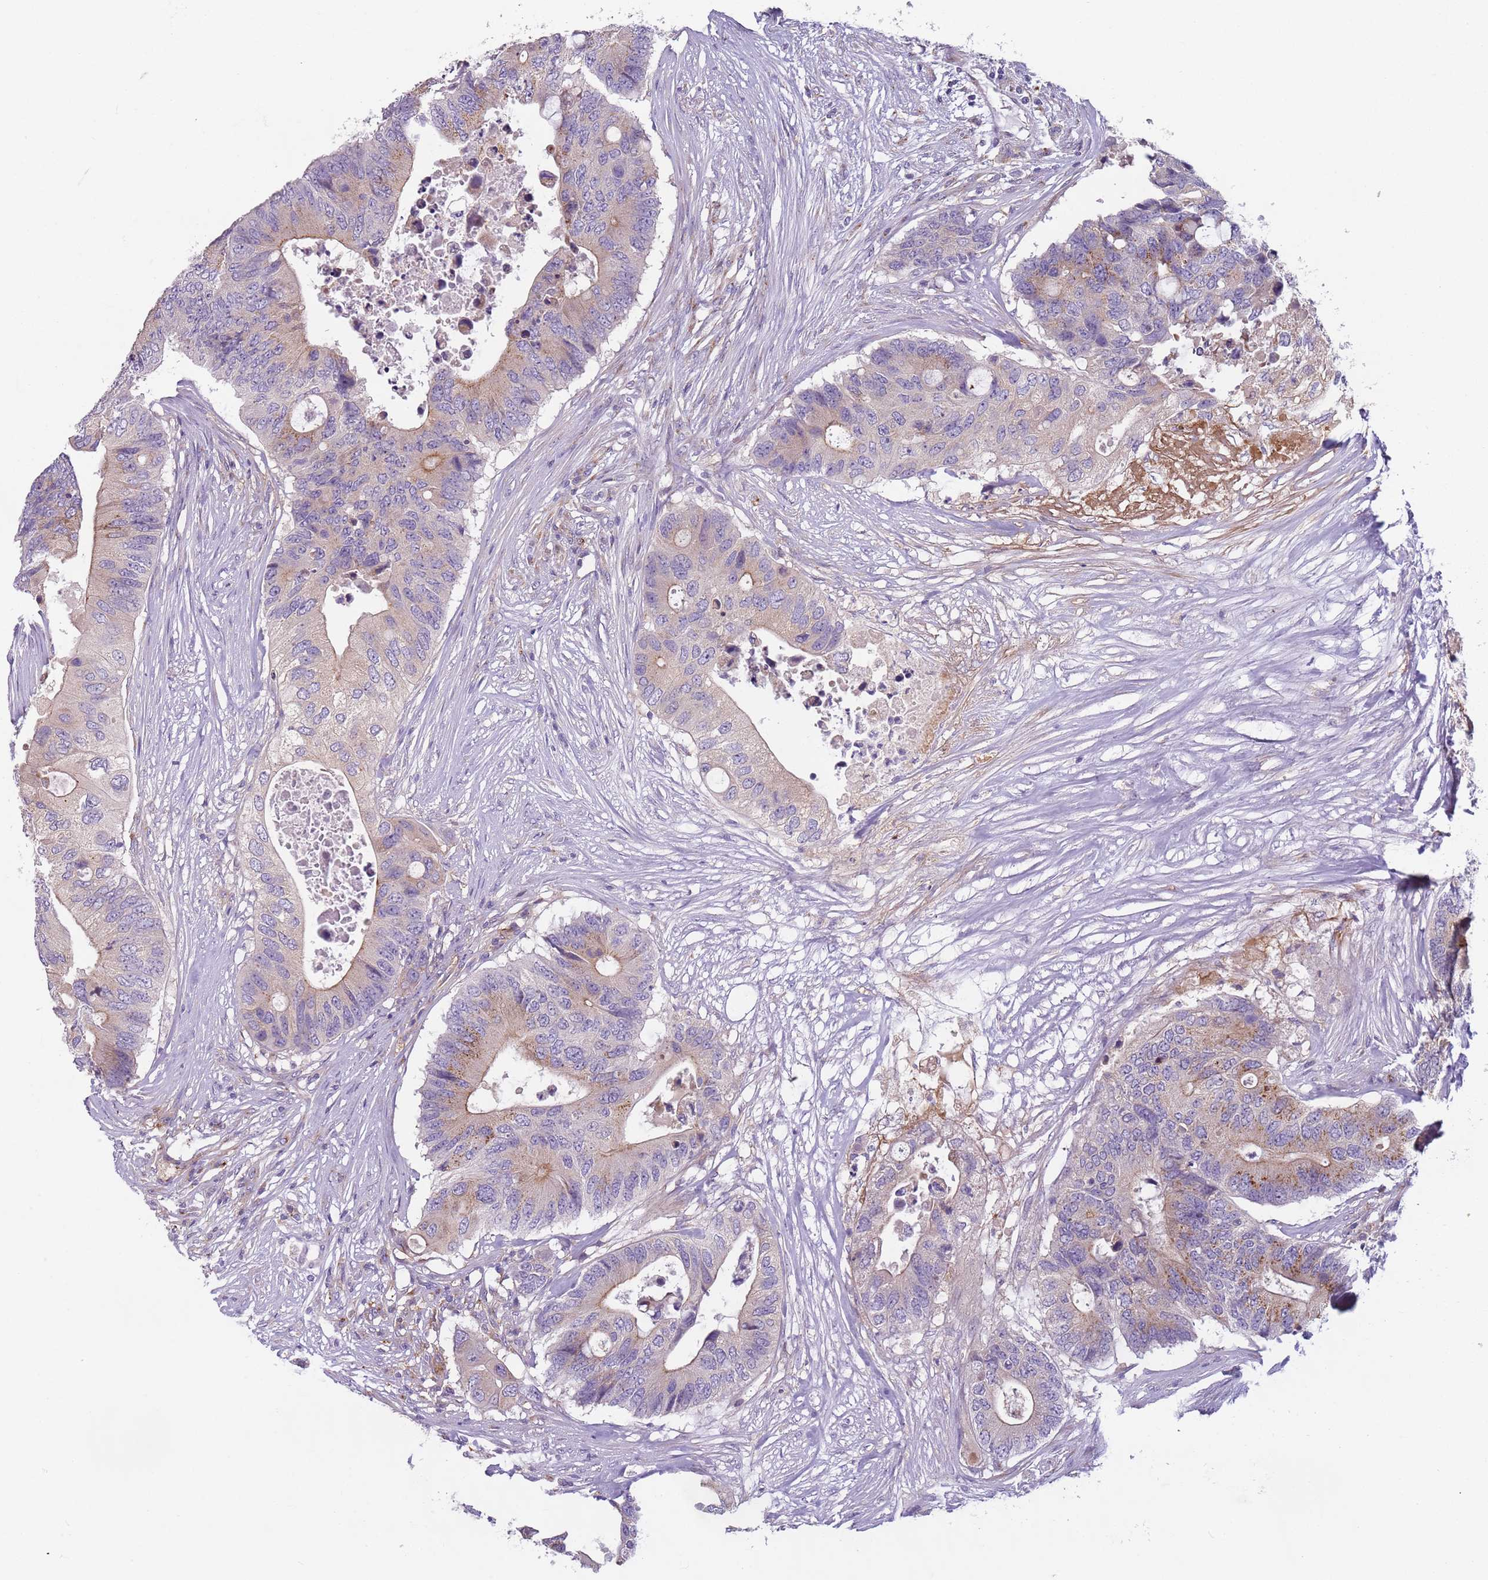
{"staining": {"intensity": "moderate", "quantity": "<25%", "location": "cytoplasmic/membranous"}, "tissue": "colorectal cancer", "cell_type": "Tumor cells", "image_type": "cancer", "snomed": [{"axis": "morphology", "description": "Adenocarcinoma, NOS"}, {"axis": "topography", "description": "Colon"}], "caption": "Human colorectal adenocarcinoma stained with a brown dye reveals moderate cytoplasmic/membranous positive staining in approximately <25% of tumor cells.", "gene": "AKTIP", "patient": {"sex": "male", "age": 71}}